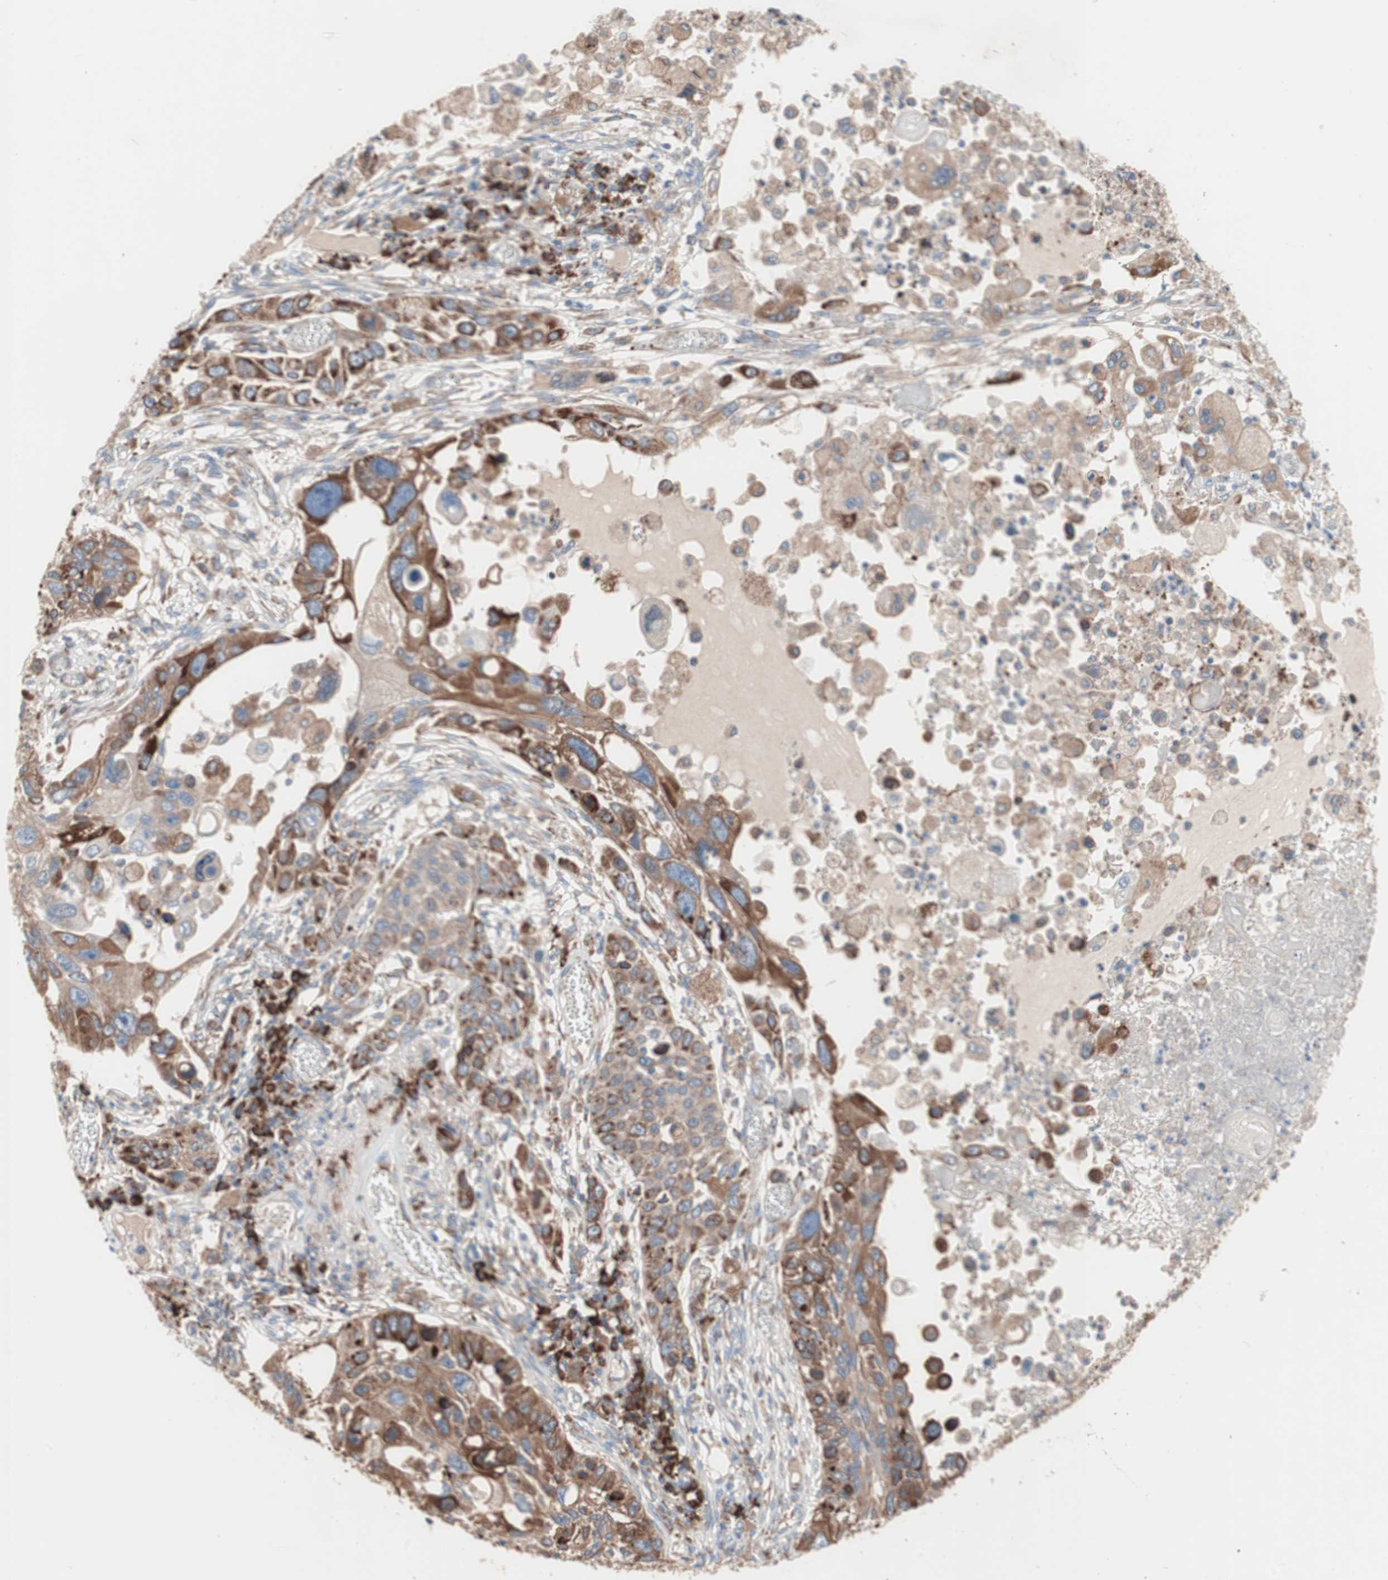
{"staining": {"intensity": "moderate", "quantity": ">75%", "location": "cytoplasmic/membranous"}, "tissue": "lung cancer", "cell_type": "Tumor cells", "image_type": "cancer", "snomed": [{"axis": "morphology", "description": "Squamous cell carcinoma, NOS"}, {"axis": "topography", "description": "Lung"}], "caption": "Approximately >75% of tumor cells in lung cancer (squamous cell carcinoma) reveal moderate cytoplasmic/membranous protein expression as visualized by brown immunohistochemical staining.", "gene": "SLC27A4", "patient": {"sex": "male", "age": 71}}